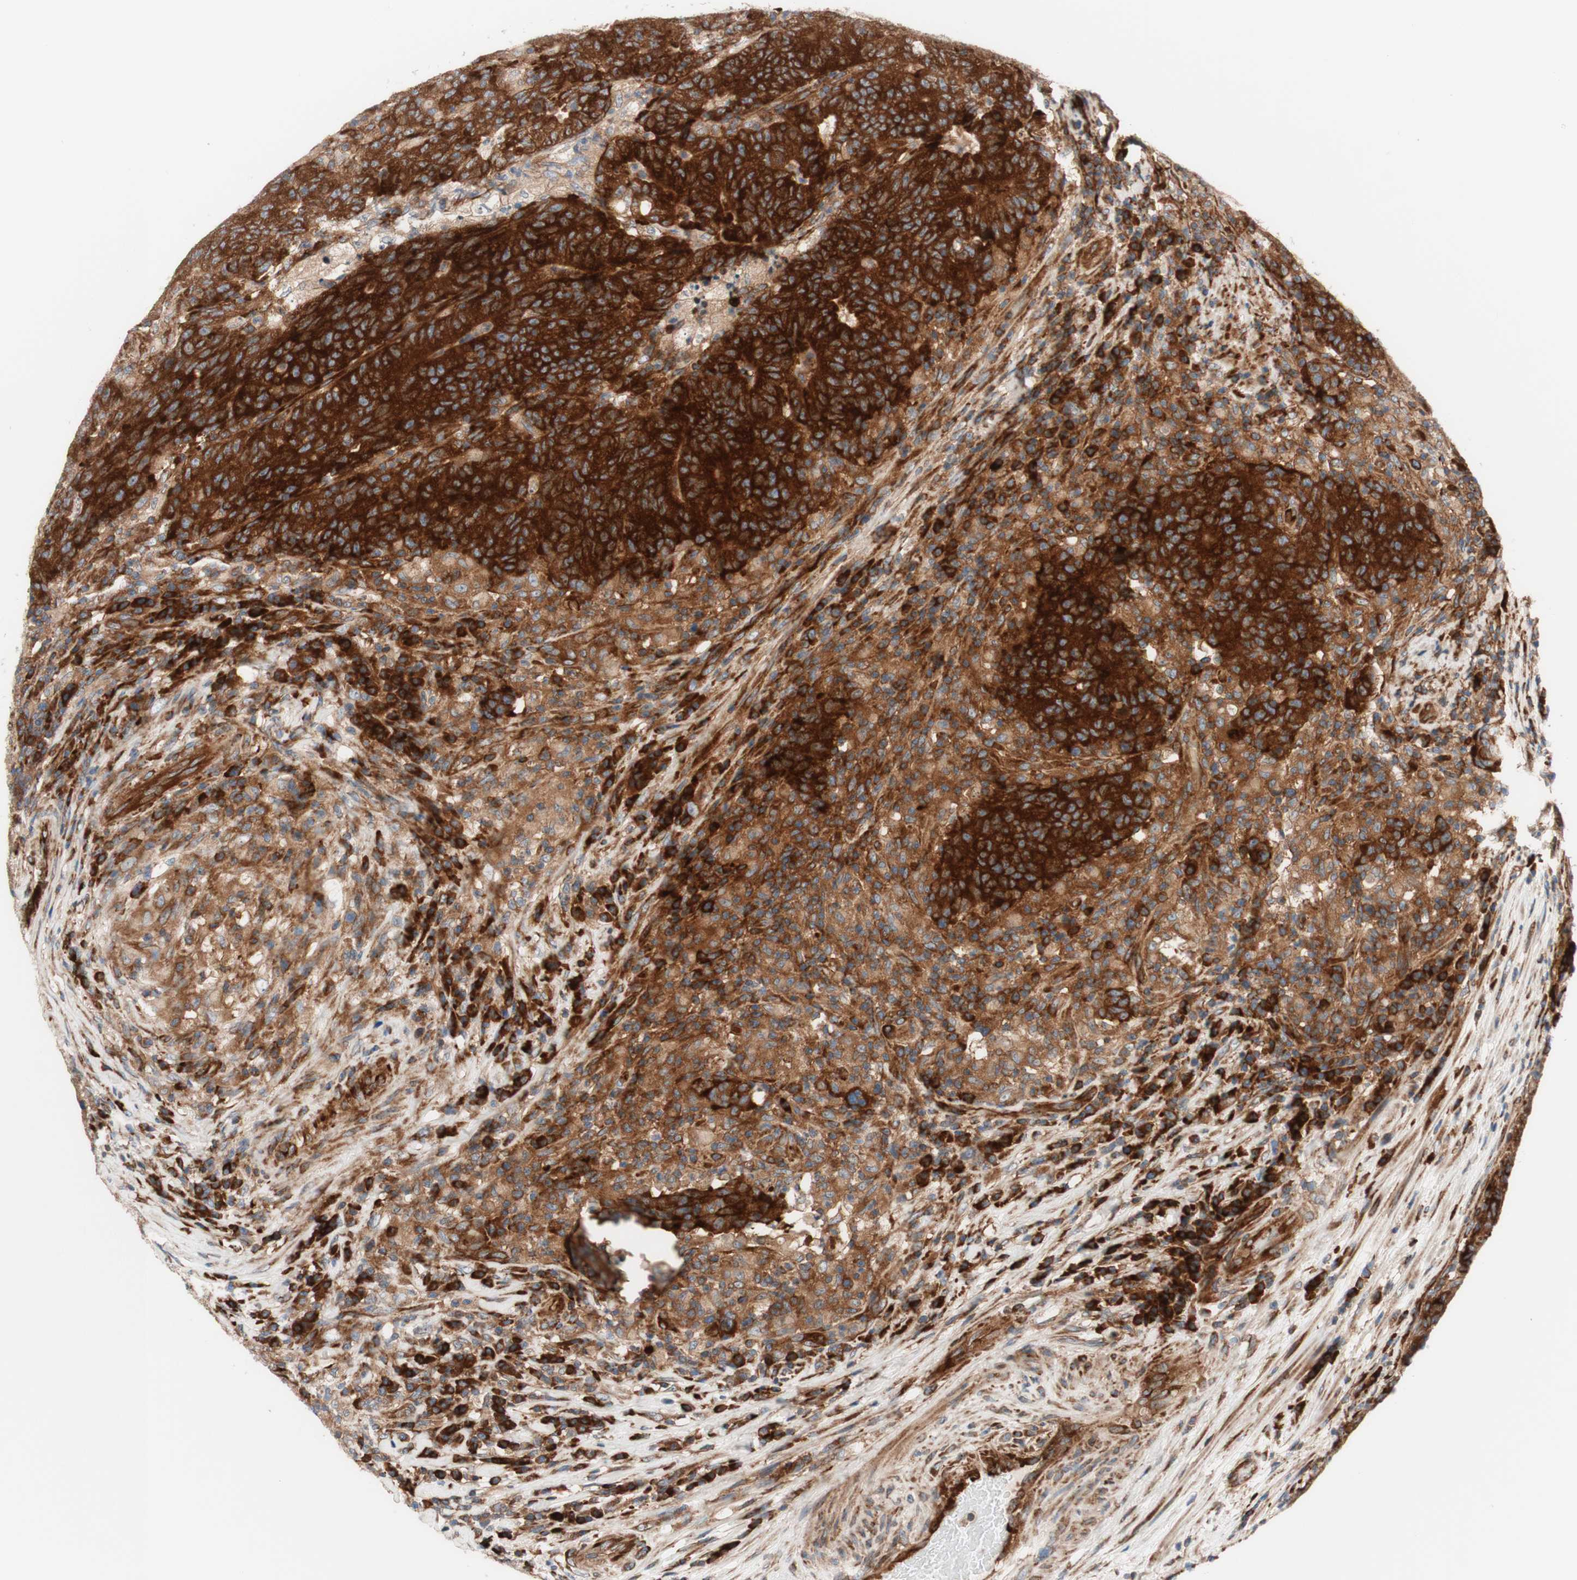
{"staining": {"intensity": "strong", "quantity": ">75%", "location": "cytoplasmic/membranous"}, "tissue": "colorectal cancer", "cell_type": "Tumor cells", "image_type": "cancer", "snomed": [{"axis": "morphology", "description": "Normal tissue, NOS"}, {"axis": "morphology", "description": "Adenocarcinoma, NOS"}, {"axis": "topography", "description": "Colon"}], "caption": "The immunohistochemical stain shows strong cytoplasmic/membranous expression in tumor cells of colorectal adenocarcinoma tissue. (Brightfield microscopy of DAB IHC at high magnification).", "gene": "CCN4", "patient": {"sex": "female", "age": 75}}